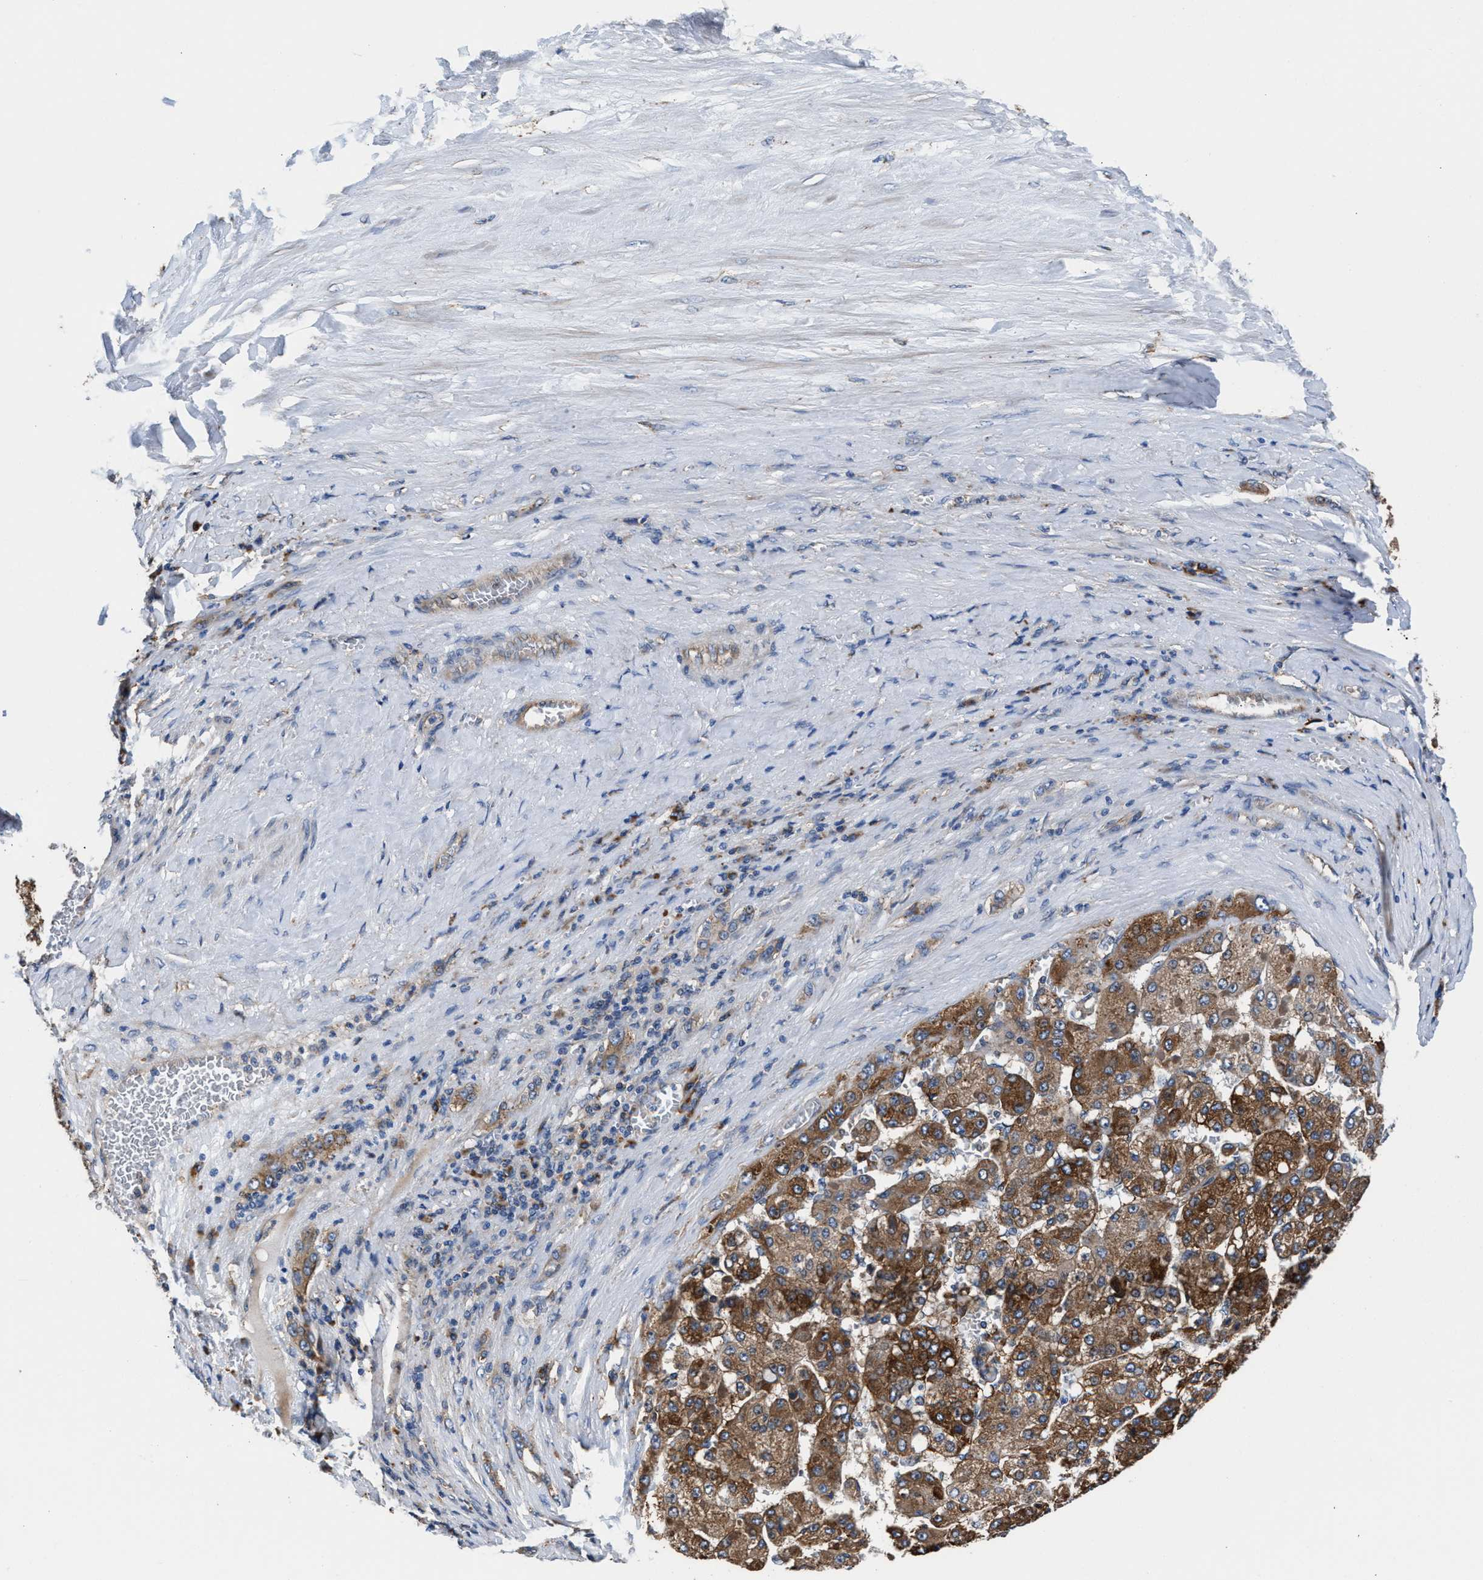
{"staining": {"intensity": "moderate", "quantity": ">75%", "location": "cytoplasmic/membranous"}, "tissue": "liver cancer", "cell_type": "Tumor cells", "image_type": "cancer", "snomed": [{"axis": "morphology", "description": "Carcinoma, Hepatocellular, NOS"}, {"axis": "topography", "description": "Liver"}], "caption": "High-magnification brightfield microscopy of hepatocellular carcinoma (liver) stained with DAB (3,3'-diaminobenzidine) (brown) and counterstained with hematoxylin (blue). tumor cells exhibit moderate cytoplasmic/membranous staining is present in approximately>75% of cells.", "gene": "PPP1R9B", "patient": {"sex": "female", "age": 73}}